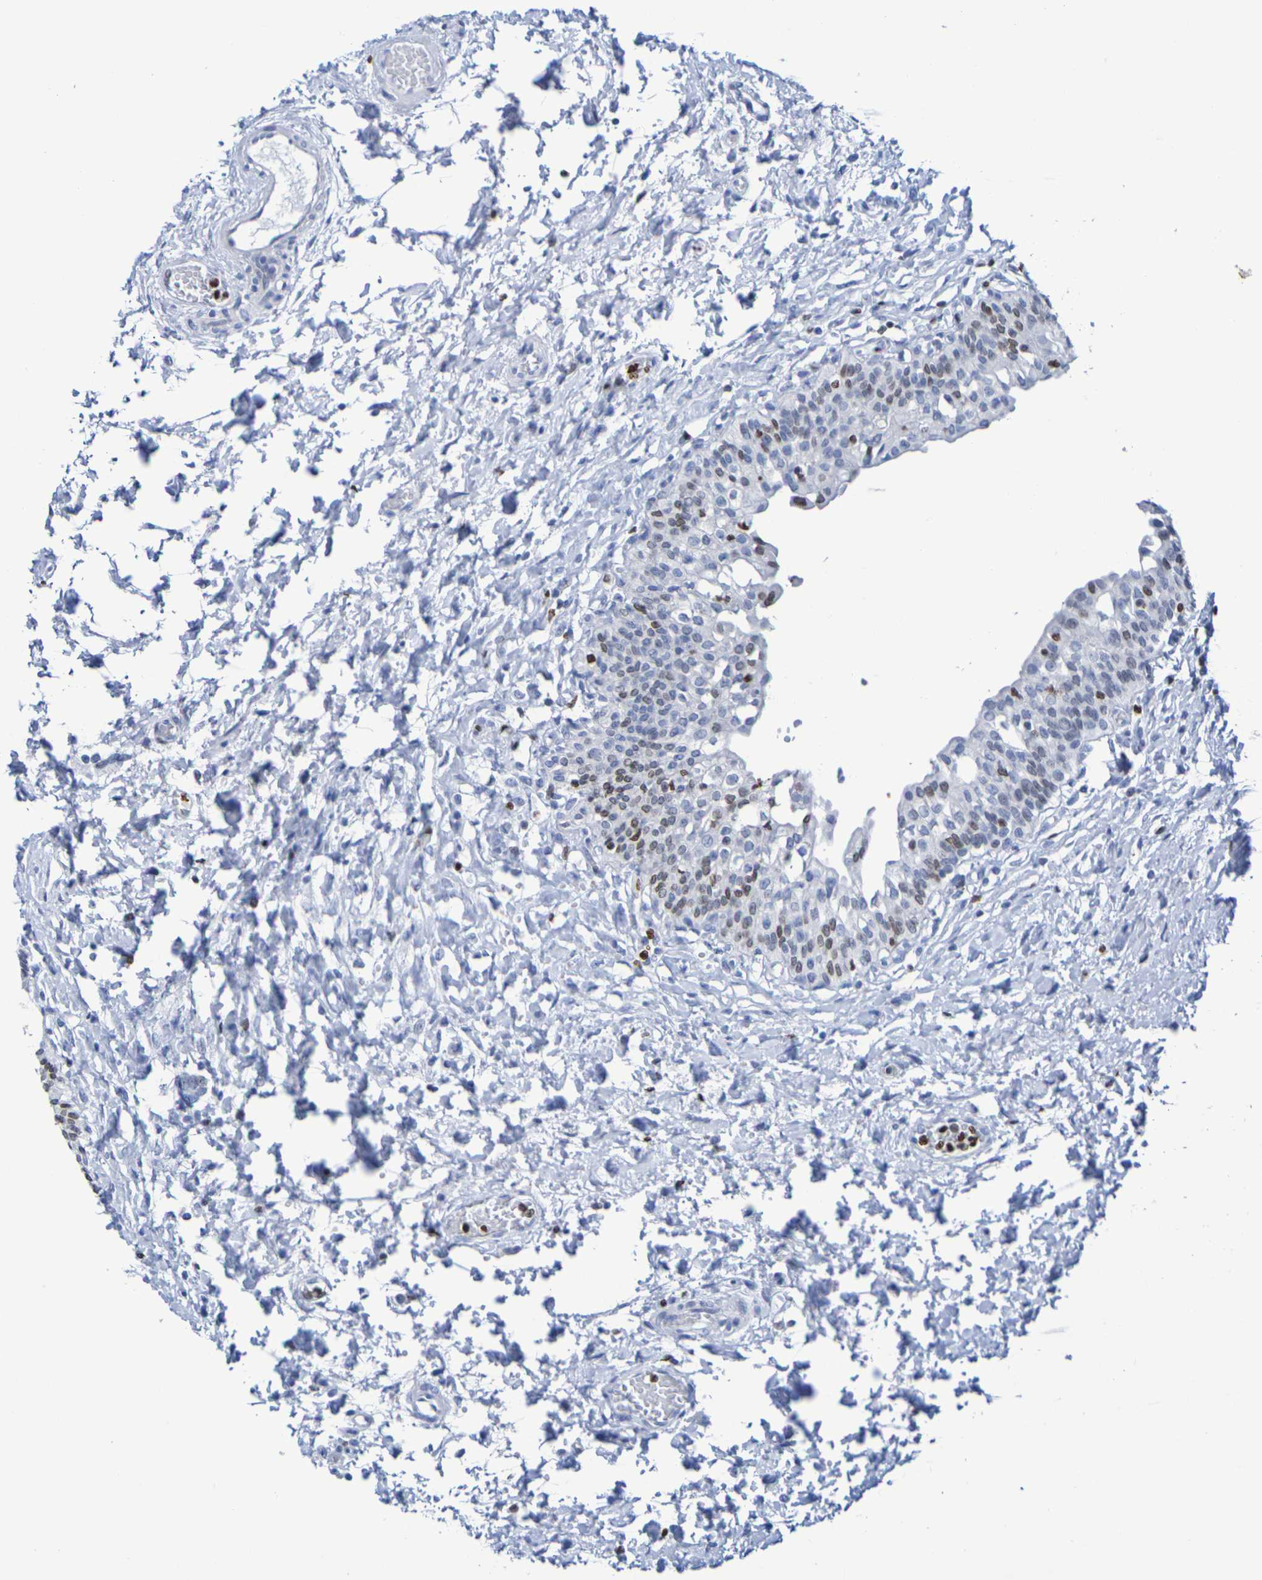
{"staining": {"intensity": "moderate", "quantity": "25%-75%", "location": "nuclear"}, "tissue": "urinary bladder", "cell_type": "Urothelial cells", "image_type": "normal", "snomed": [{"axis": "morphology", "description": "Normal tissue, NOS"}, {"axis": "topography", "description": "Urinary bladder"}], "caption": "About 25%-75% of urothelial cells in benign urinary bladder display moderate nuclear protein staining as visualized by brown immunohistochemical staining.", "gene": "H1", "patient": {"sex": "male", "age": 55}}